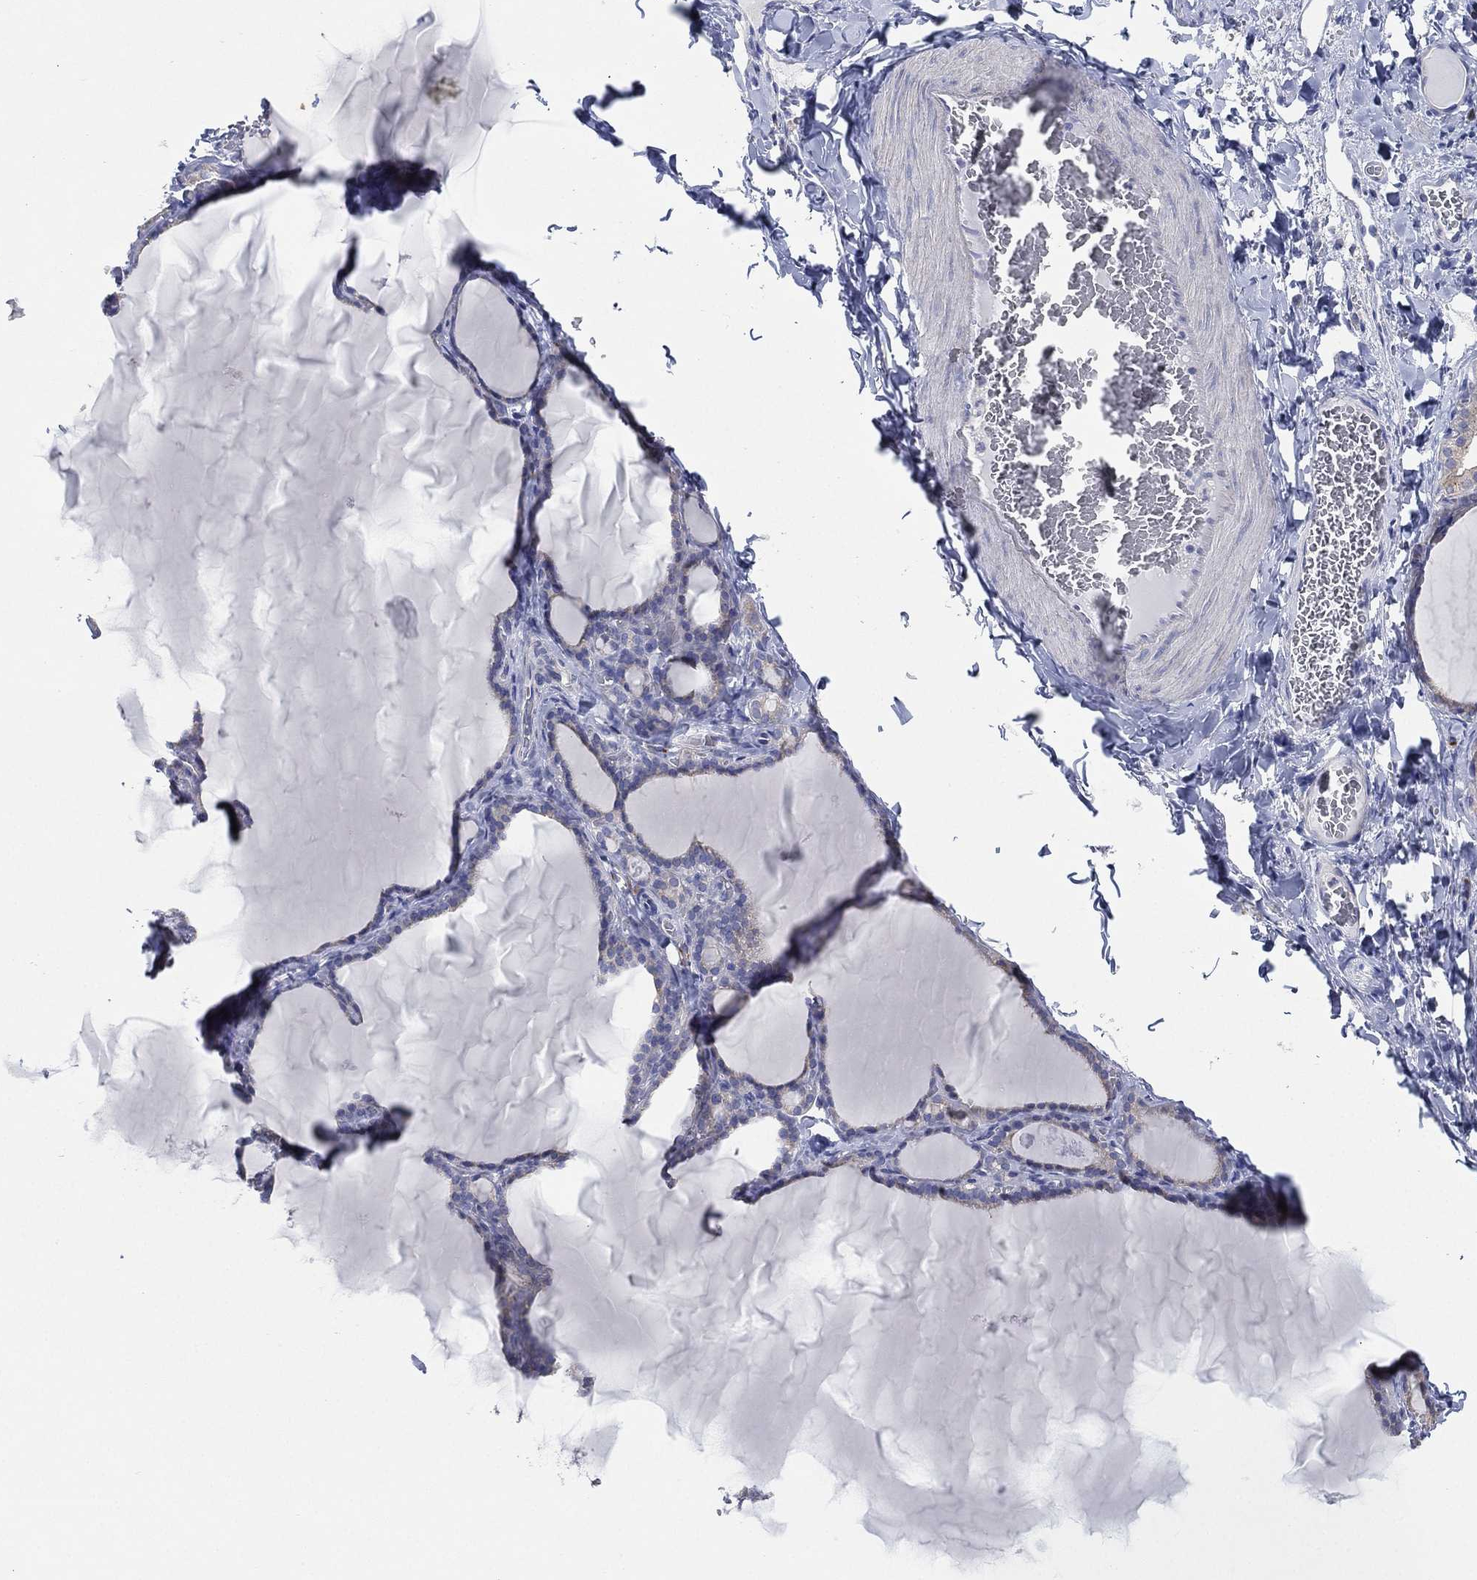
{"staining": {"intensity": "negative", "quantity": "none", "location": "none"}, "tissue": "thyroid gland", "cell_type": "Glandular cells", "image_type": "normal", "snomed": [{"axis": "morphology", "description": "Normal tissue, NOS"}, {"axis": "morphology", "description": "Hyperplasia, NOS"}, {"axis": "topography", "description": "Thyroid gland"}], "caption": "Photomicrograph shows no protein staining in glandular cells of normal thyroid gland.", "gene": "ATP8A2", "patient": {"sex": "female", "age": 27}}